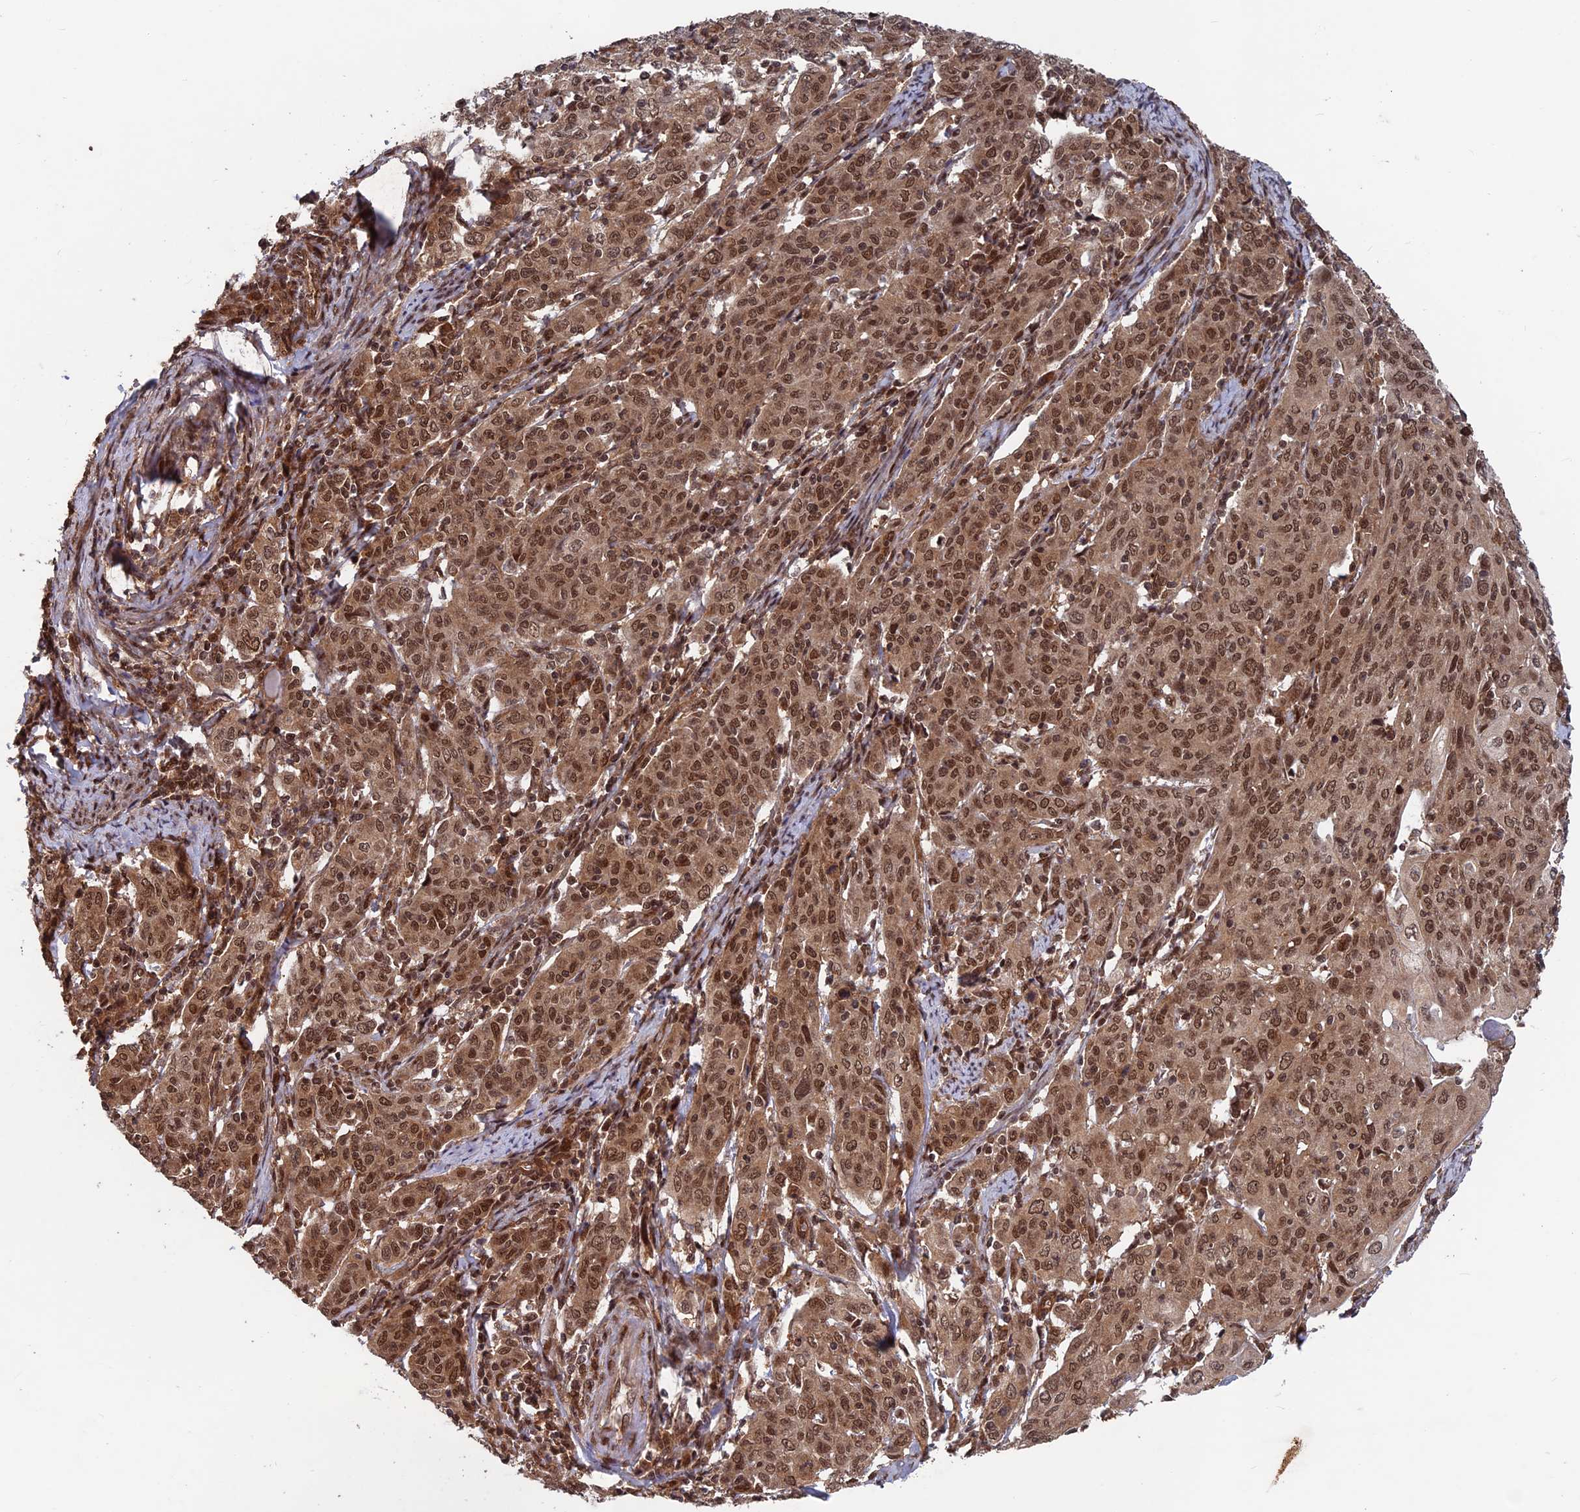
{"staining": {"intensity": "moderate", "quantity": ">75%", "location": "cytoplasmic/membranous,nuclear"}, "tissue": "cervical cancer", "cell_type": "Tumor cells", "image_type": "cancer", "snomed": [{"axis": "morphology", "description": "Squamous cell carcinoma, NOS"}, {"axis": "topography", "description": "Cervix"}], "caption": "Cervical cancer (squamous cell carcinoma) stained with a protein marker shows moderate staining in tumor cells.", "gene": "FAM53C", "patient": {"sex": "female", "age": 67}}